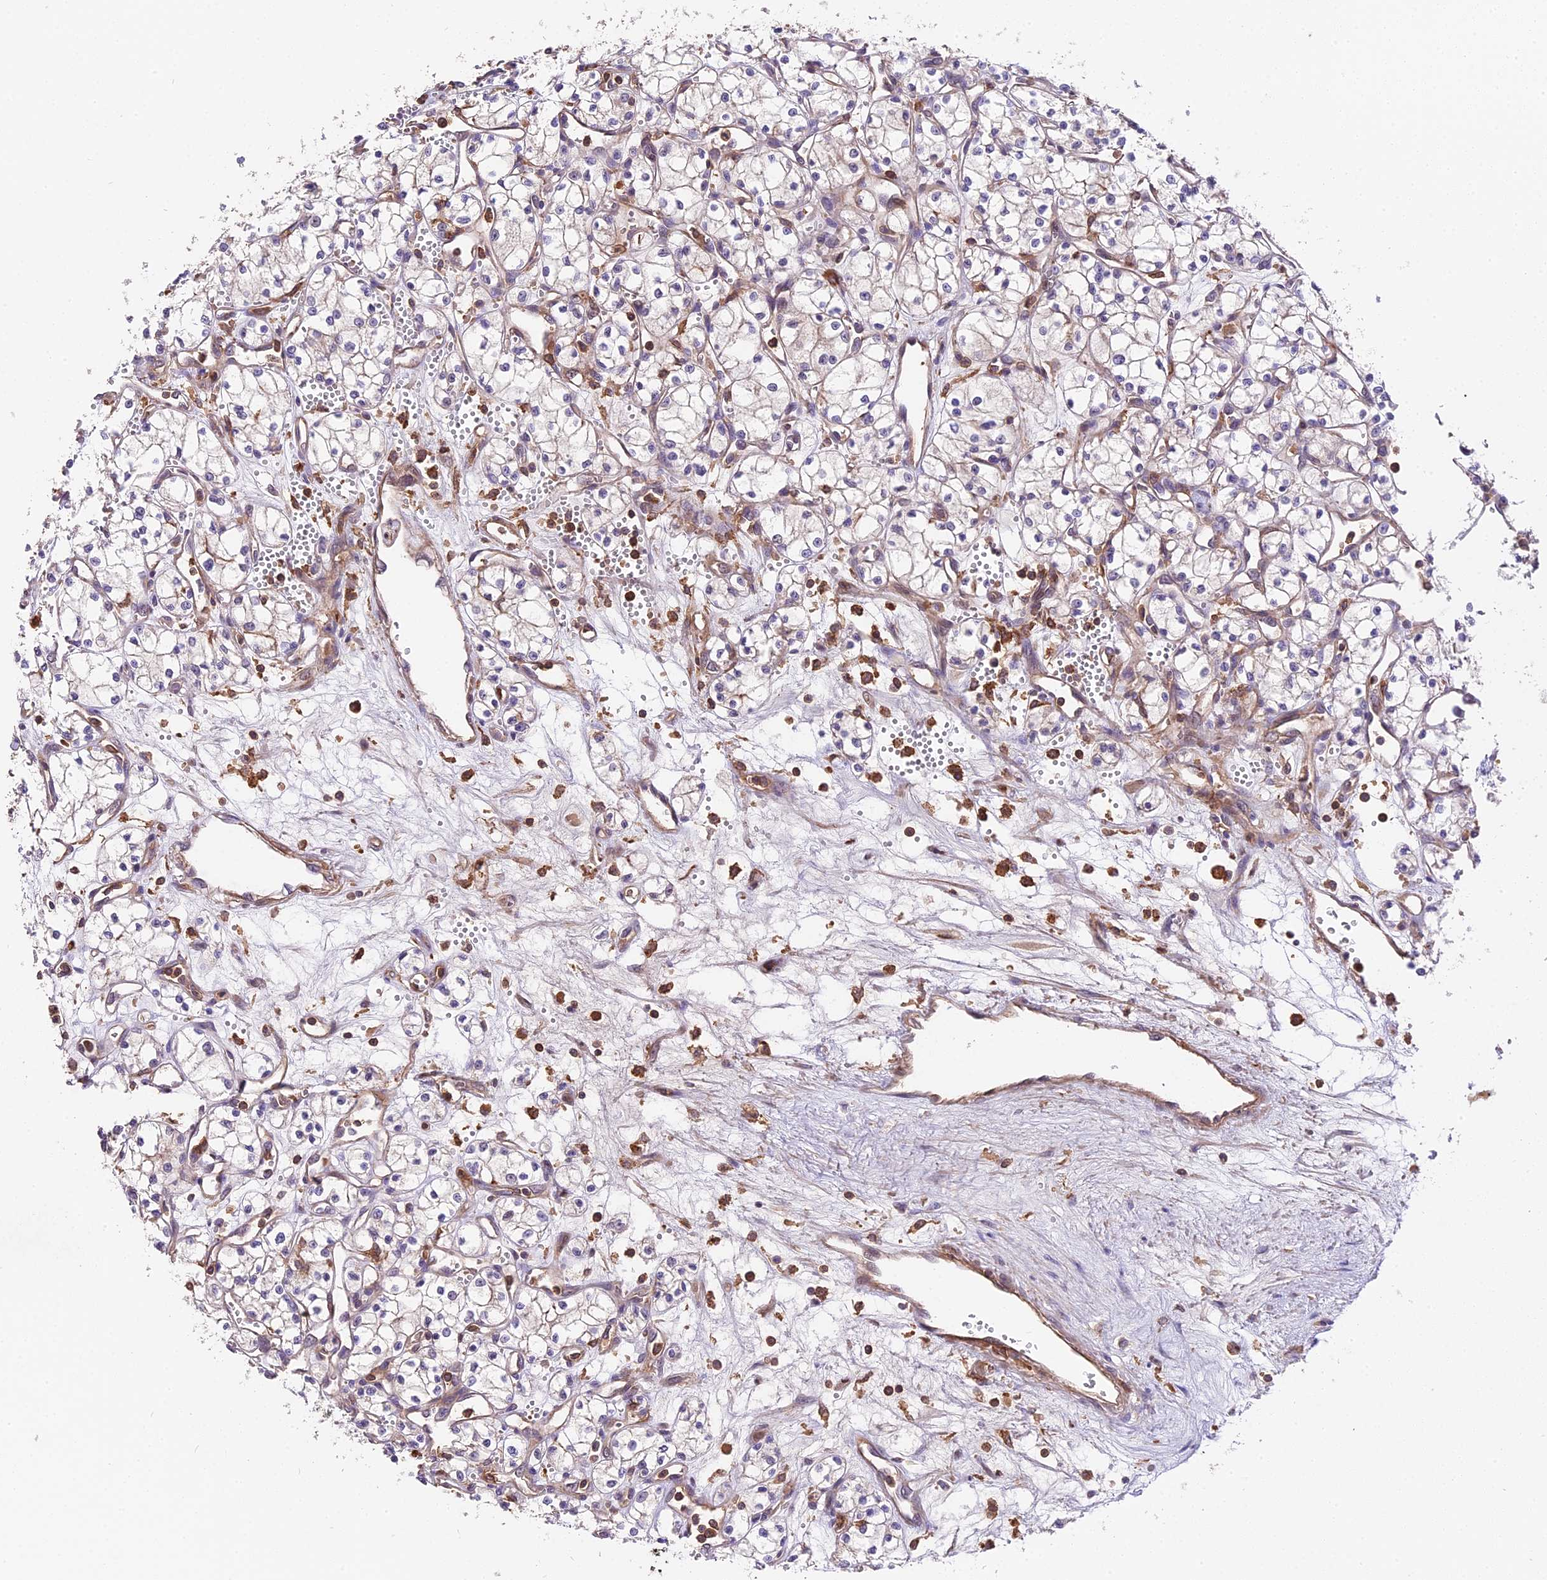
{"staining": {"intensity": "negative", "quantity": "none", "location": "none"}, "tissue": "renal cancer", "cell_type": "Tumor cells", "image_type": "cancer", "snomed": [{"axis": "morphology", "description": "Adenocarcinoma, NOS"}, {"axis": "topography", "description": "Kidney"}], "caption": "The immunohistochemistry (IHC) photomicrograph has no significant staining in tumor cells of adenocarcinoma (renal) tissue.", "gene": "SKIDA1", "patient": {"sex": "male", "age": 59}}